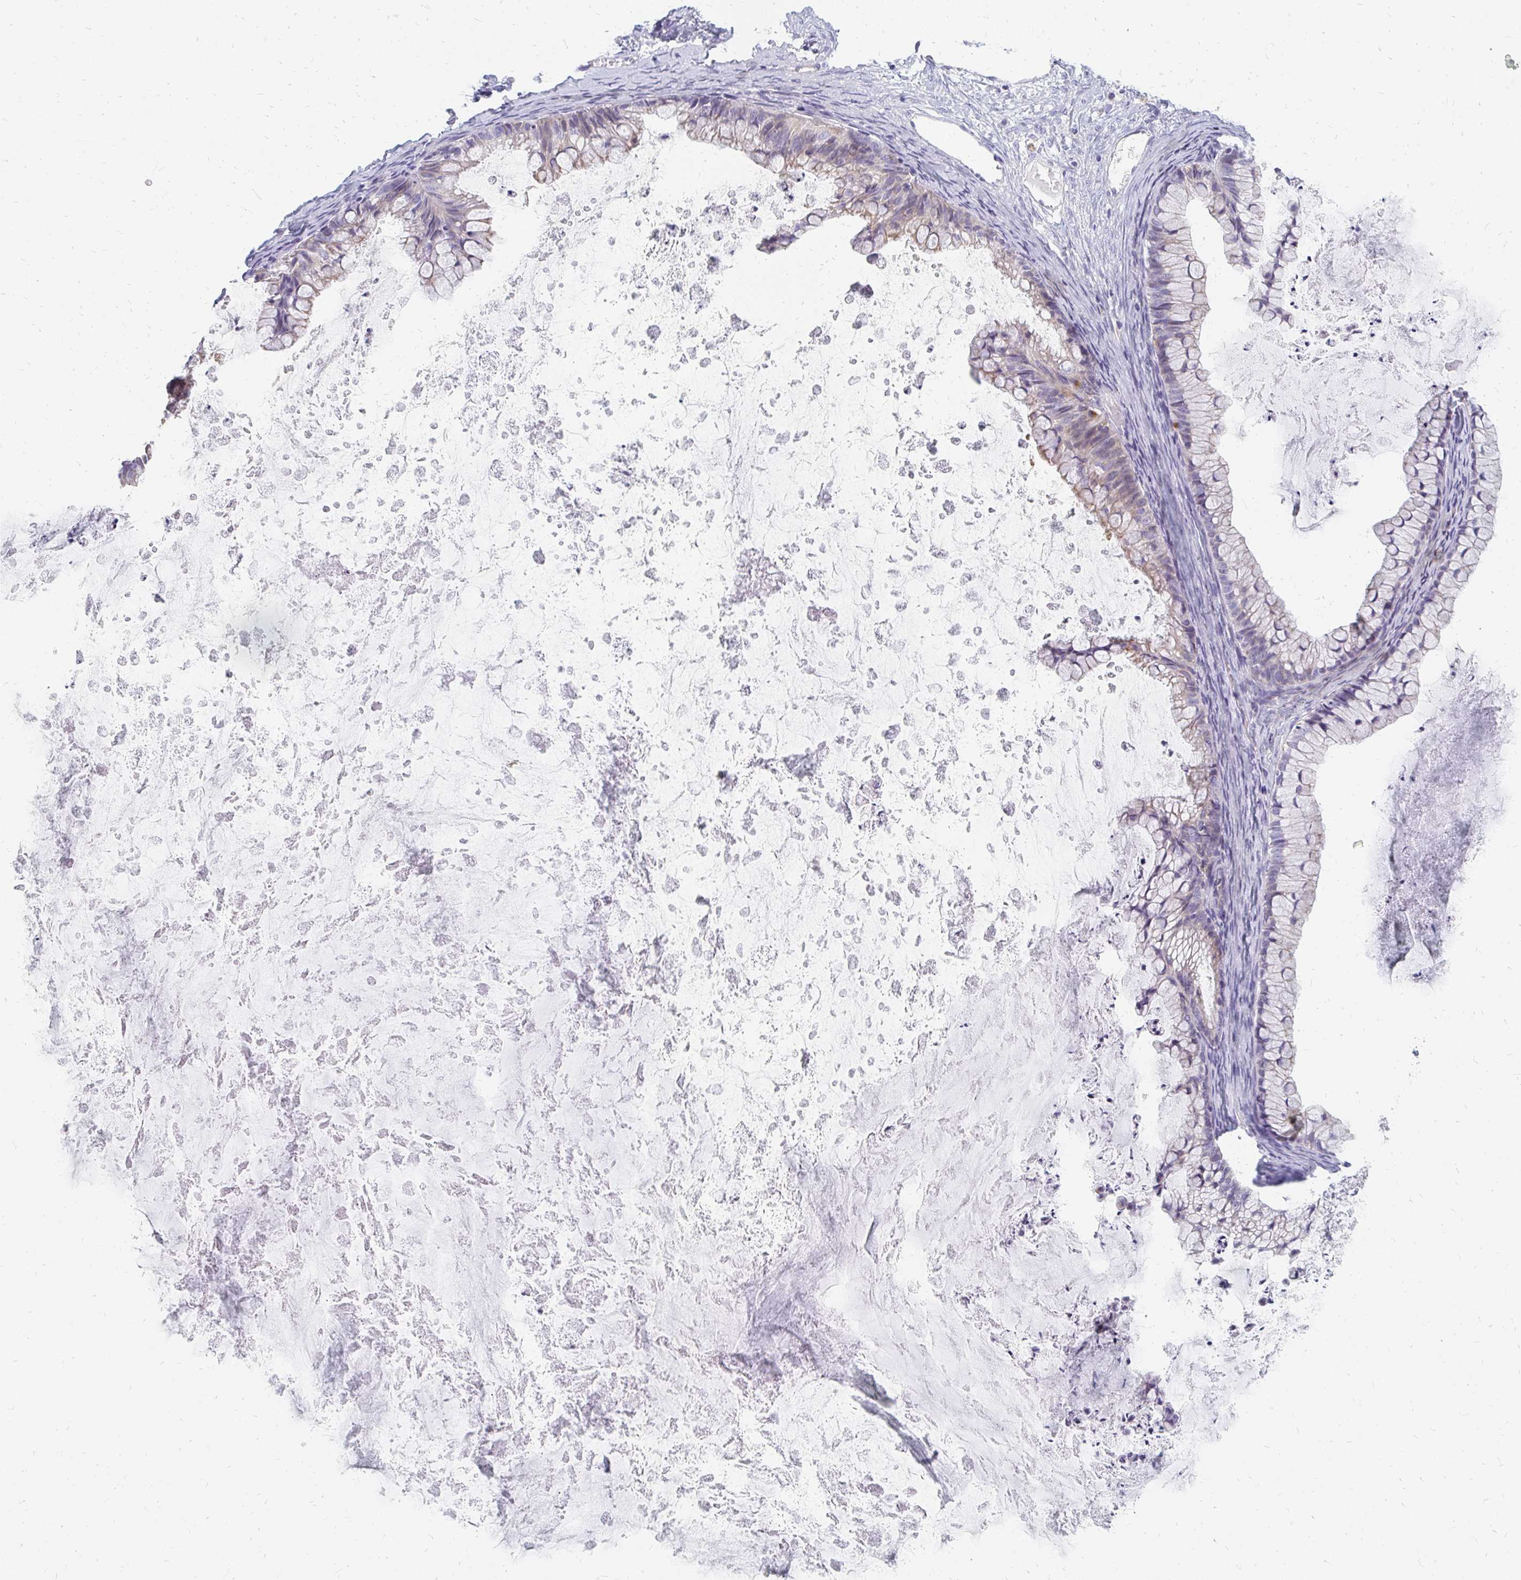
{"staining": {"intensity": "weak", "quantity": "<25%", "location": "cytoplasmic/membranous"}, "tissue": "ovarian cancer", "cell_type": "Tumor cells", "image_type": "cancer", "snomed": [{"axis": "morphology", "description": "Cystadenocarcinoma, mucinous, NOS"}, {"axis": "topography", "description": "Ovary"}], "caption": "DAB (3,3'-diaminobenzidine) immunohistochemical staining of mucinous cystadenocarcinoma (ovarian) reveals no significant positivity in tumor cells.", "gene": "OR10V1", "patient": {"sex": "female", "age": 35}}